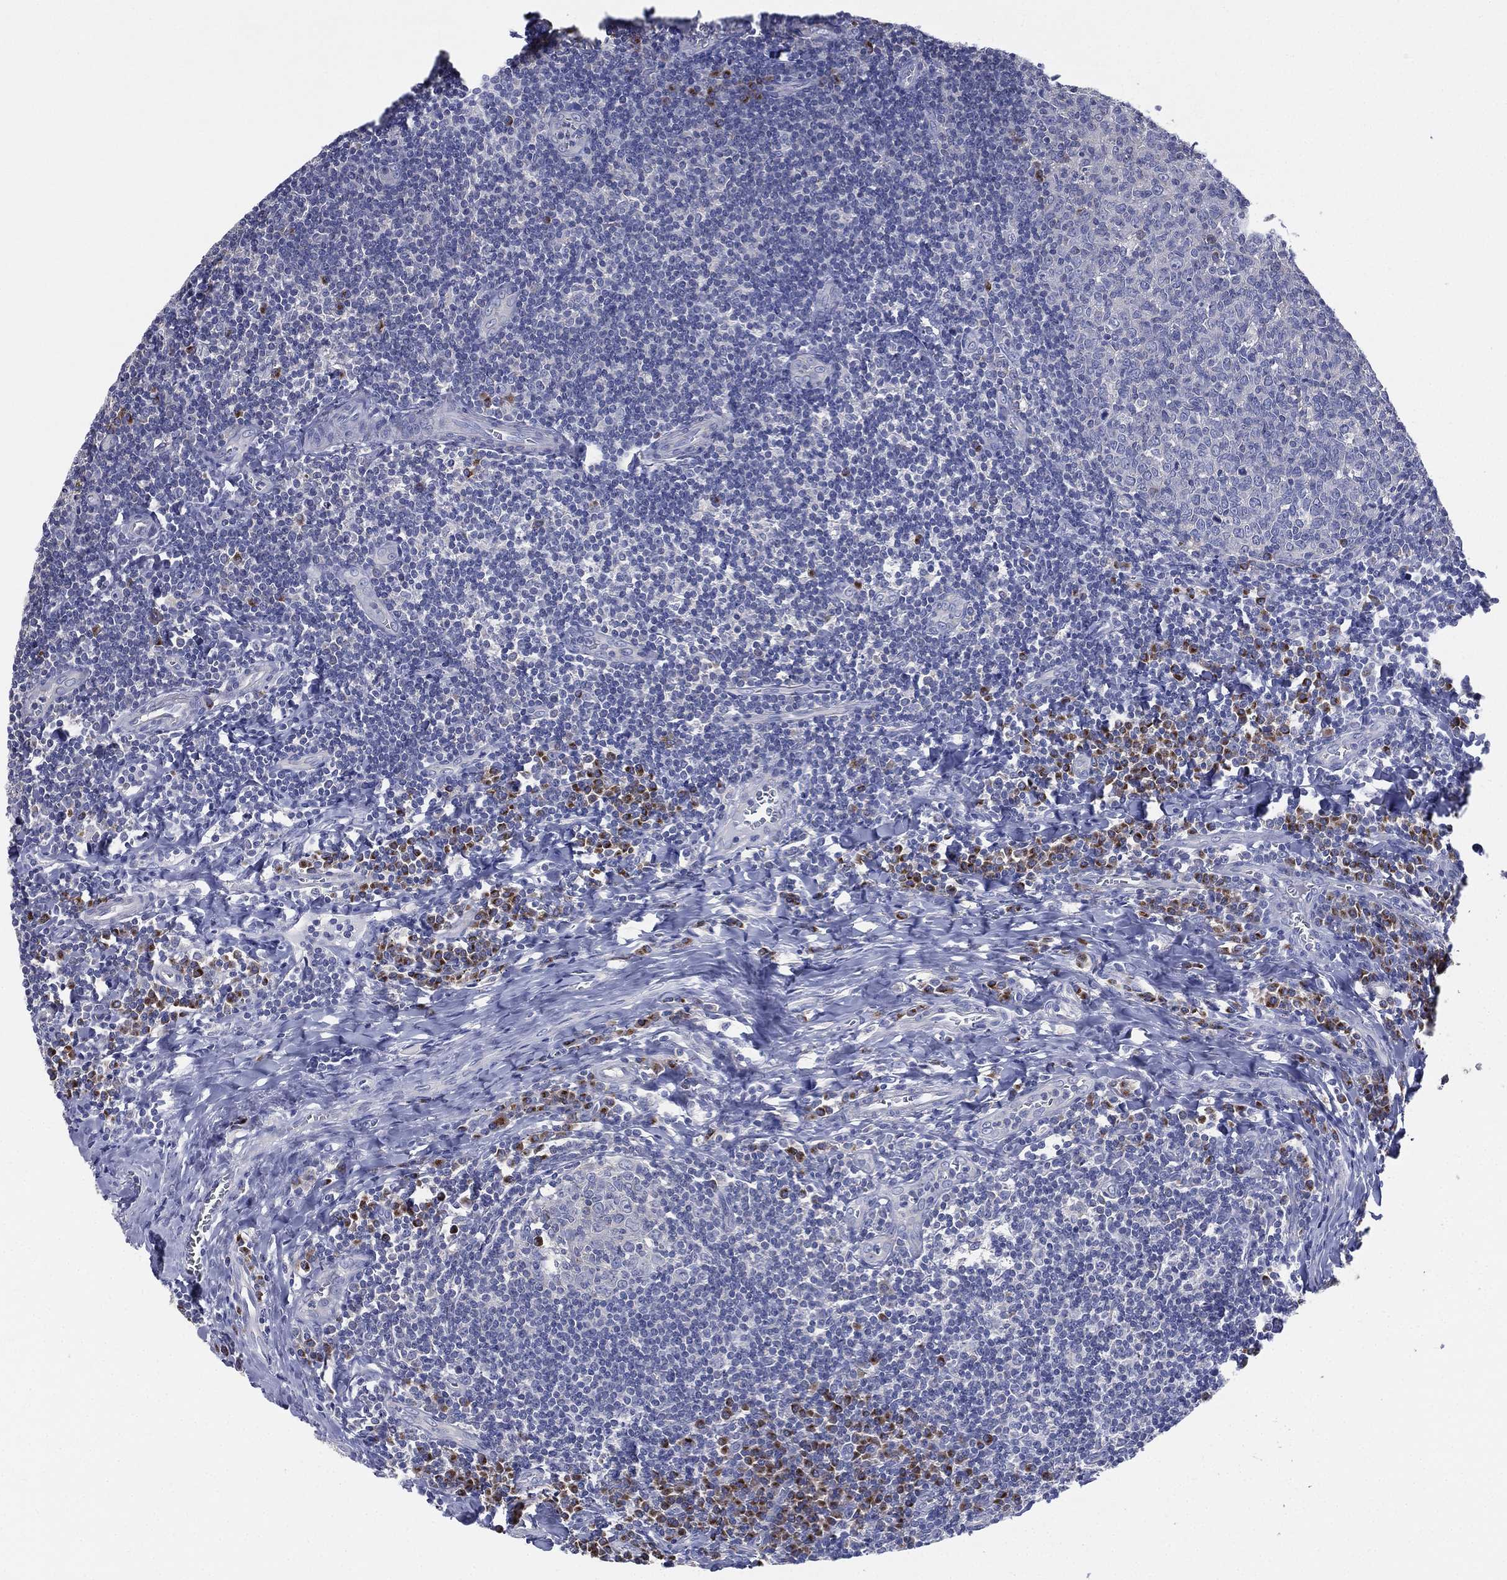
{"staining": {"intensity": "strong", "quantity": "<25%", "location": "cytoplasmic/membranous"}, "tissue": "tonsil", "cell_type": "Germinal center cells", "image_type": "normal", "snomed": [{"axis": "morphology", "description": "Normal tissue, NOS"}, {"axis": "morphology", "description": "Inflammation, NOS"}, {"axis": "topography", "description": "Tonsil"}], "caption": "Germinal center cells demonstrate medium levels of strong cytoplasmic/membranous expression in about <25% of cells in normal tonsil. (Brightfield microscopy of DAB IHC at high magnification).", "gene": "ATP8A2", "patient": {"sex": "female", "age": 31}}